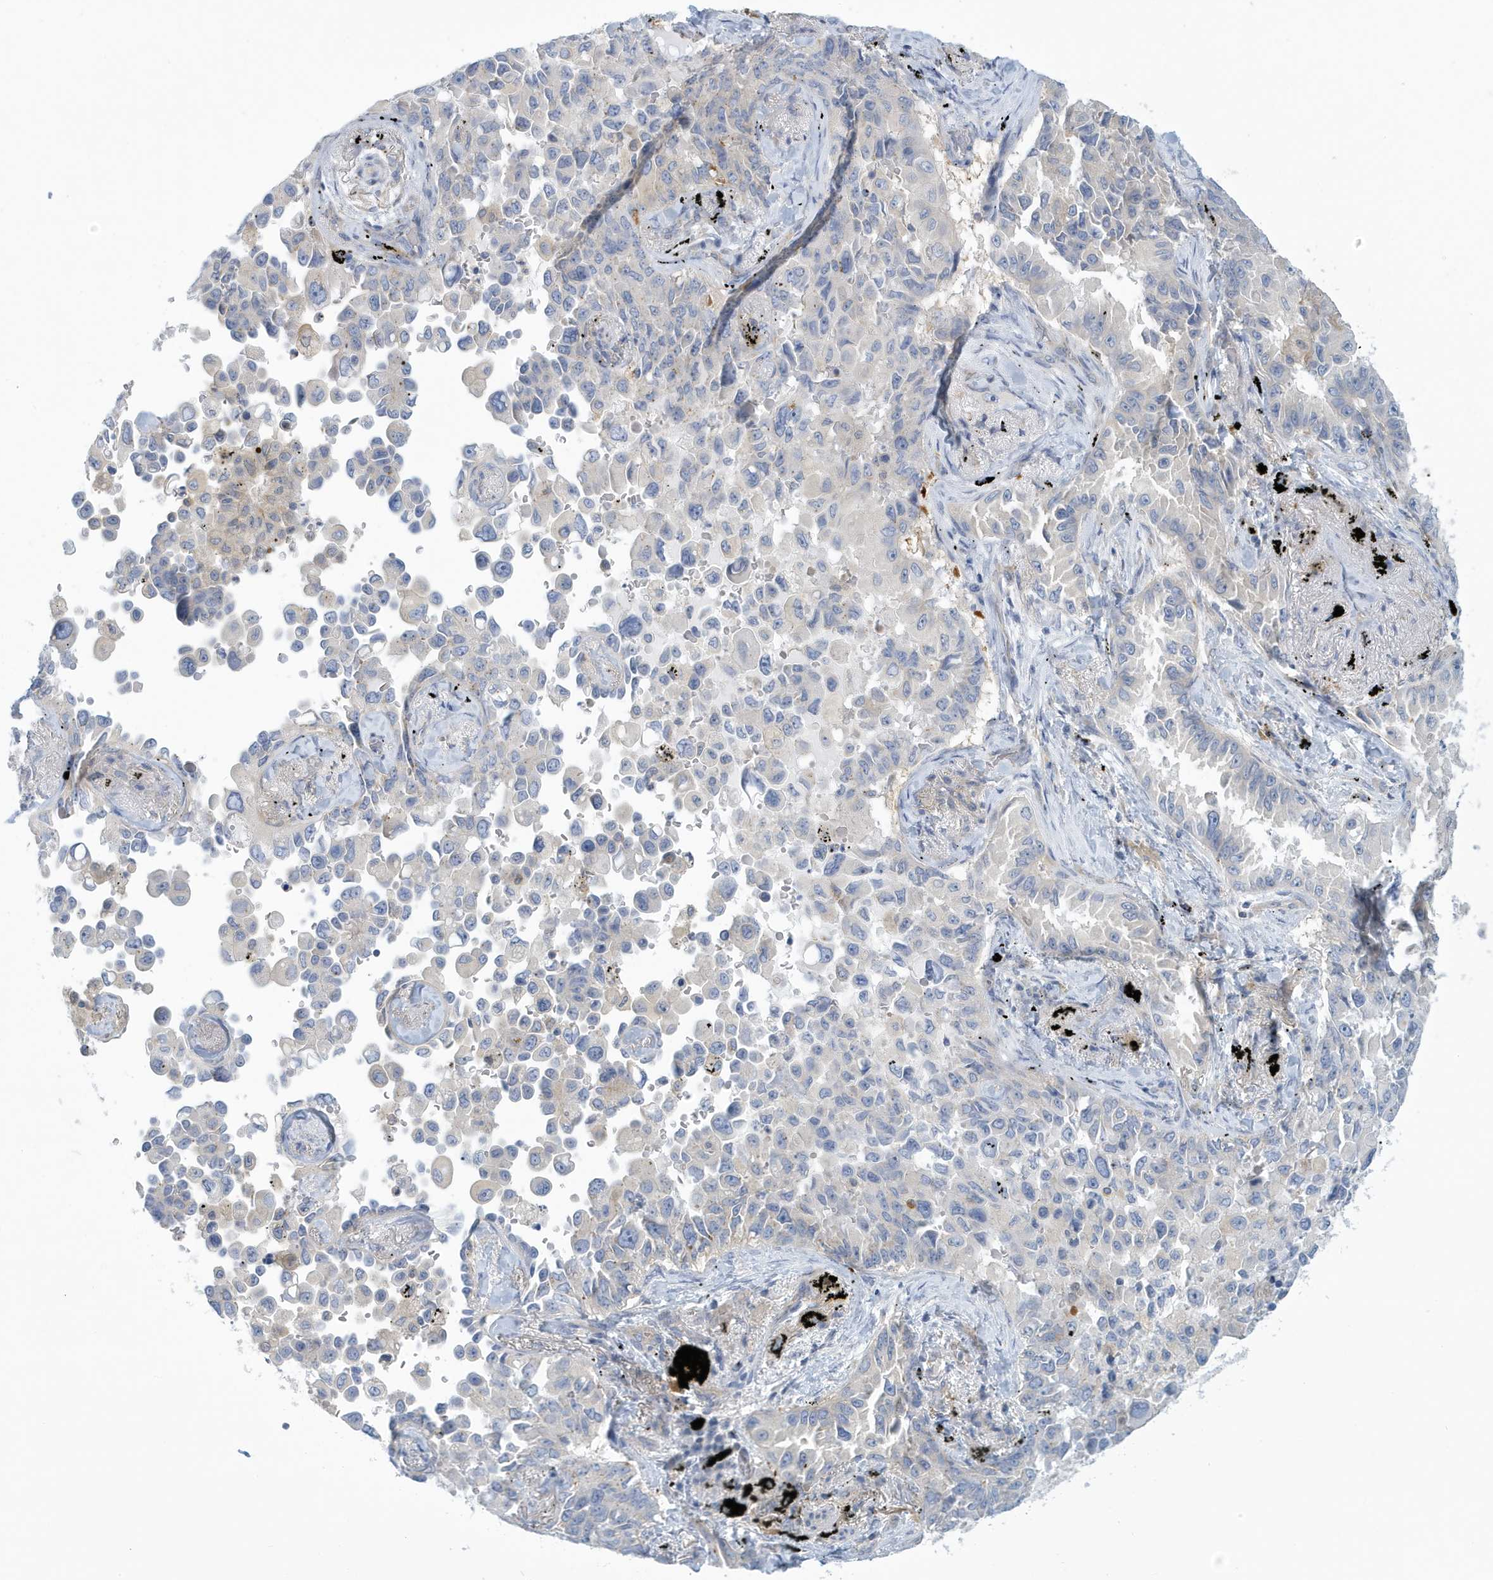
{"staining": {"intensity": "negative", "quantity": "none", "location": "none"}, "tissue": "lung cancer", "cell_type": "Tumor cells", "image_type": "cancer", "snomed": [{"axis": "morphology", "description": "Adenocarcinoma, NOS"}, {"axis": "topography", "description": "Lung"}], "caption": "Protein analysis of lung adenocarcinoma demonstrates no significant expression in tumor cells.", "gene": "VTA1", "patient": {"sex": "female", "age": 67}}